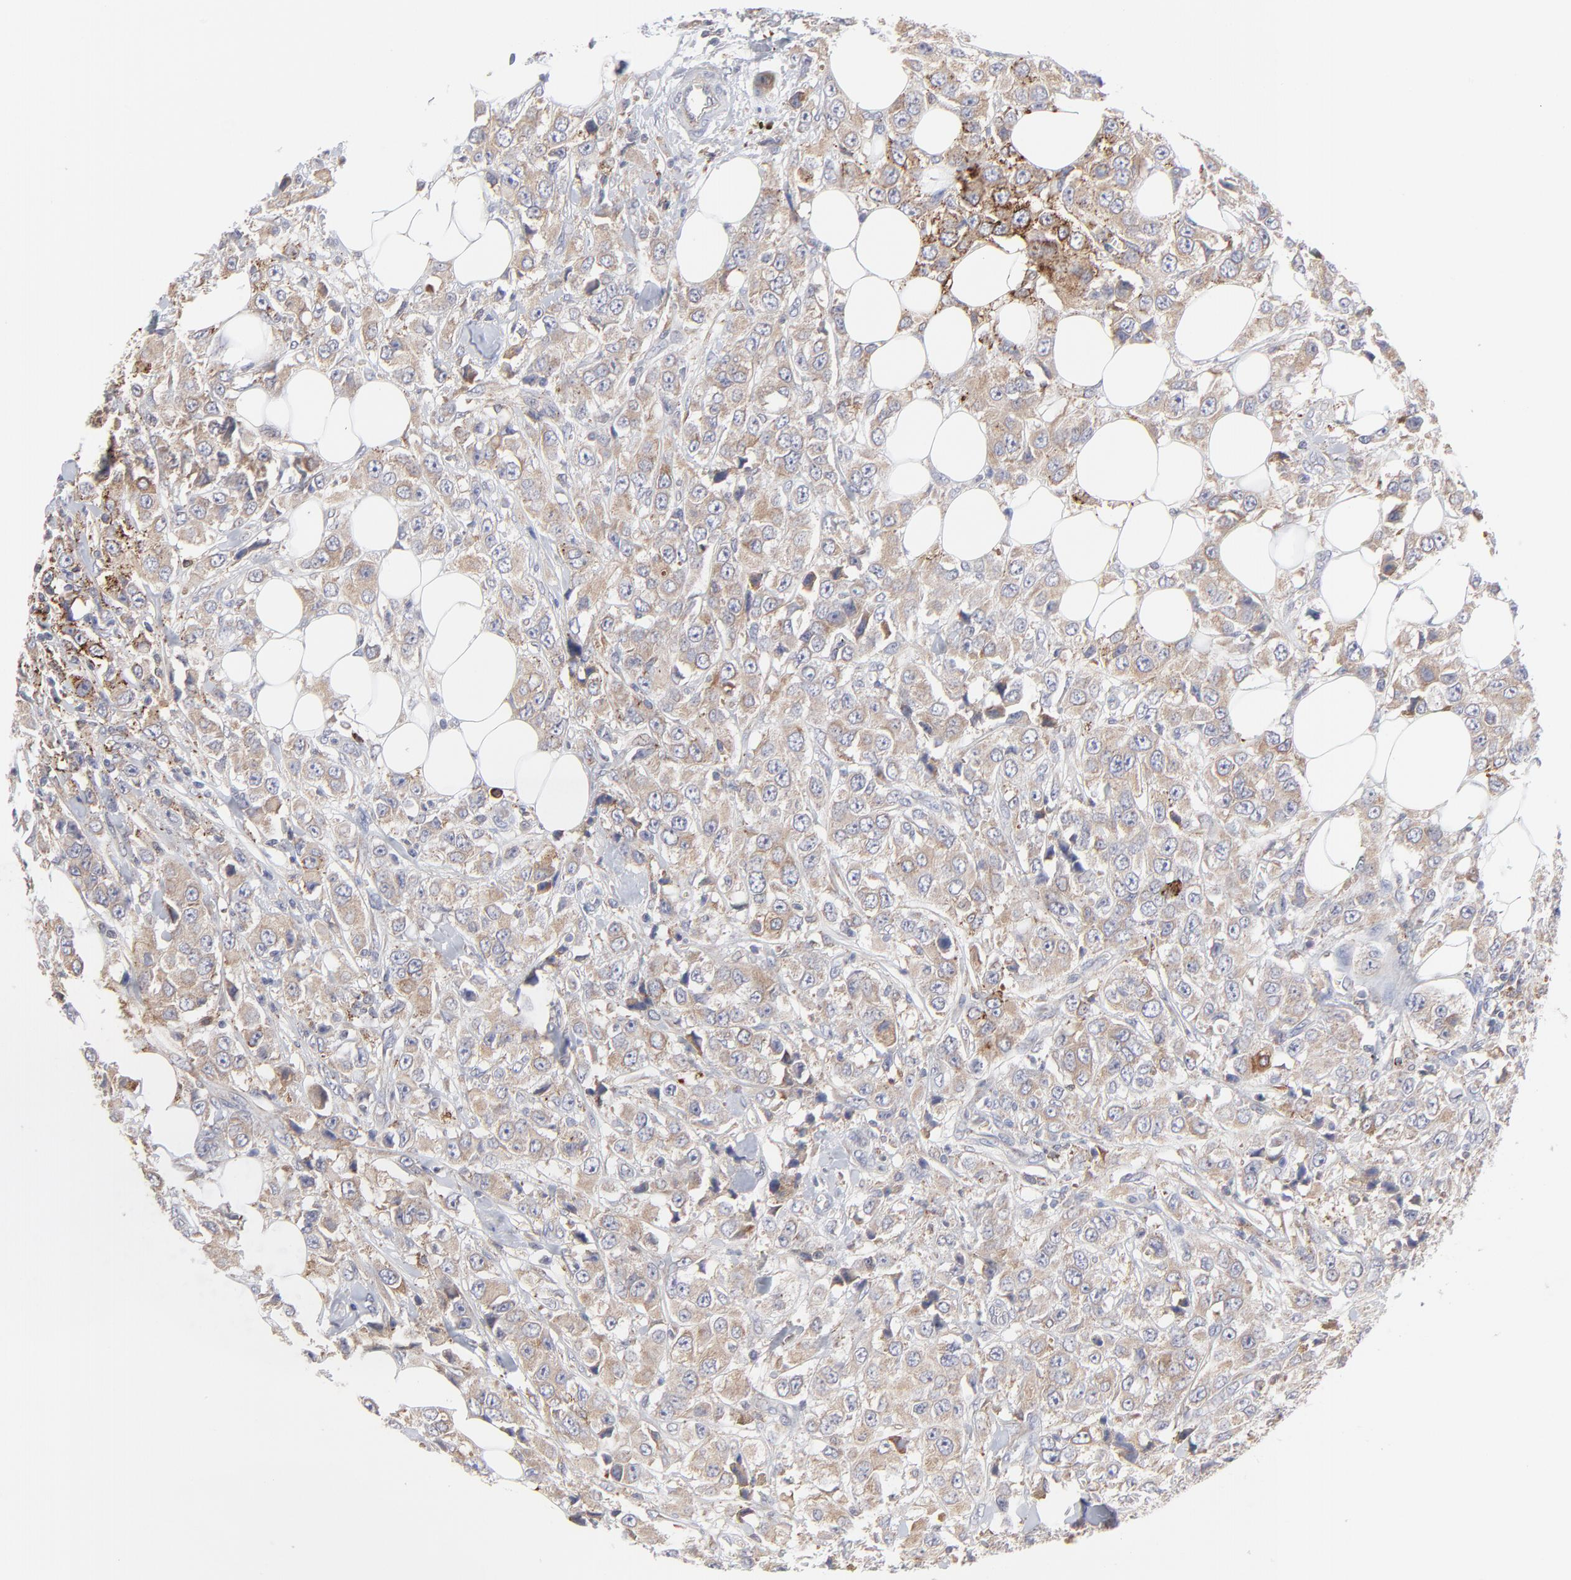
{"staining": {"intensity": "moderate", "quantity": "<25%", "location": "cytoplasmic/membranous"}, "tissue": "breast cancer", "cell_type": "Tumor cells", "image_type": "cancer", "snomed": [{"axis": "morphology", "description": "Duct carcinoma"}, {"axis": "topography", "description": "Breast"}], "caption": "A photomicrograph of human intraductal carcinoma (breast) stained for a protein demonstrates moderate cytoplasmic/membranous brown staining in tumor cells. (IHC, brightfield microscopy, high magnification).", "gene": "TRIM22", "patient": {"sex": "female", "age": 58}}